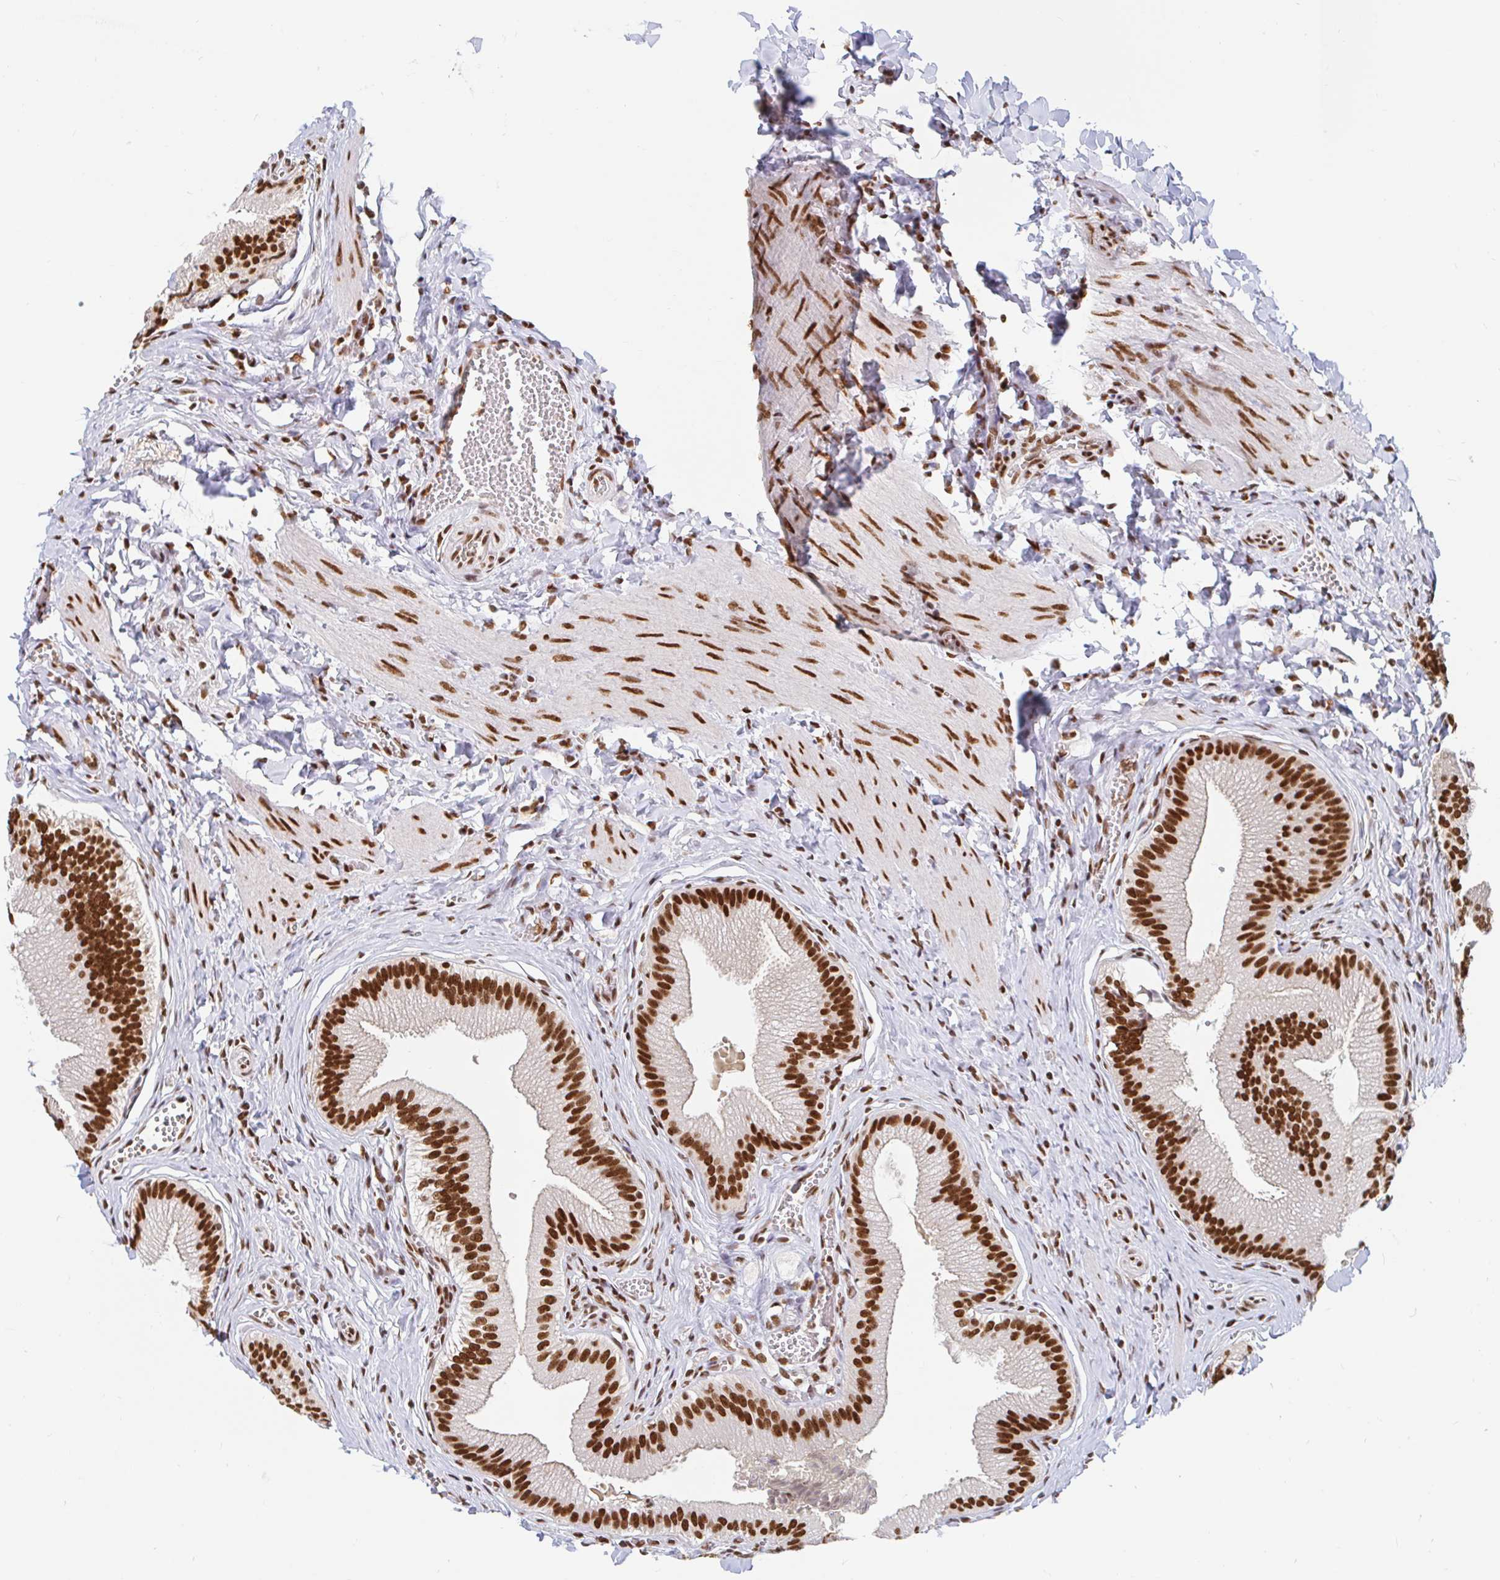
{"staining": {"intensity": "strong", "quantity": ">75%", "location": "nuclear"}, "tissue": "gallbladder", "cell_type": "Glandular cells", "image_type": "normal", "snomed": [{"axis": "morphology", "description": "Normal tissue, NOS"}, {"axis": "topography", "description": "Gallbladder"}], "caption": "Immunohistochemical staining of benign human gallbladder reveals high levels of strong nuclear expression in approximately >75% of glandular cells.", "gene": "RBMXL1", "patient": {"sex": "male", "age": 17}}